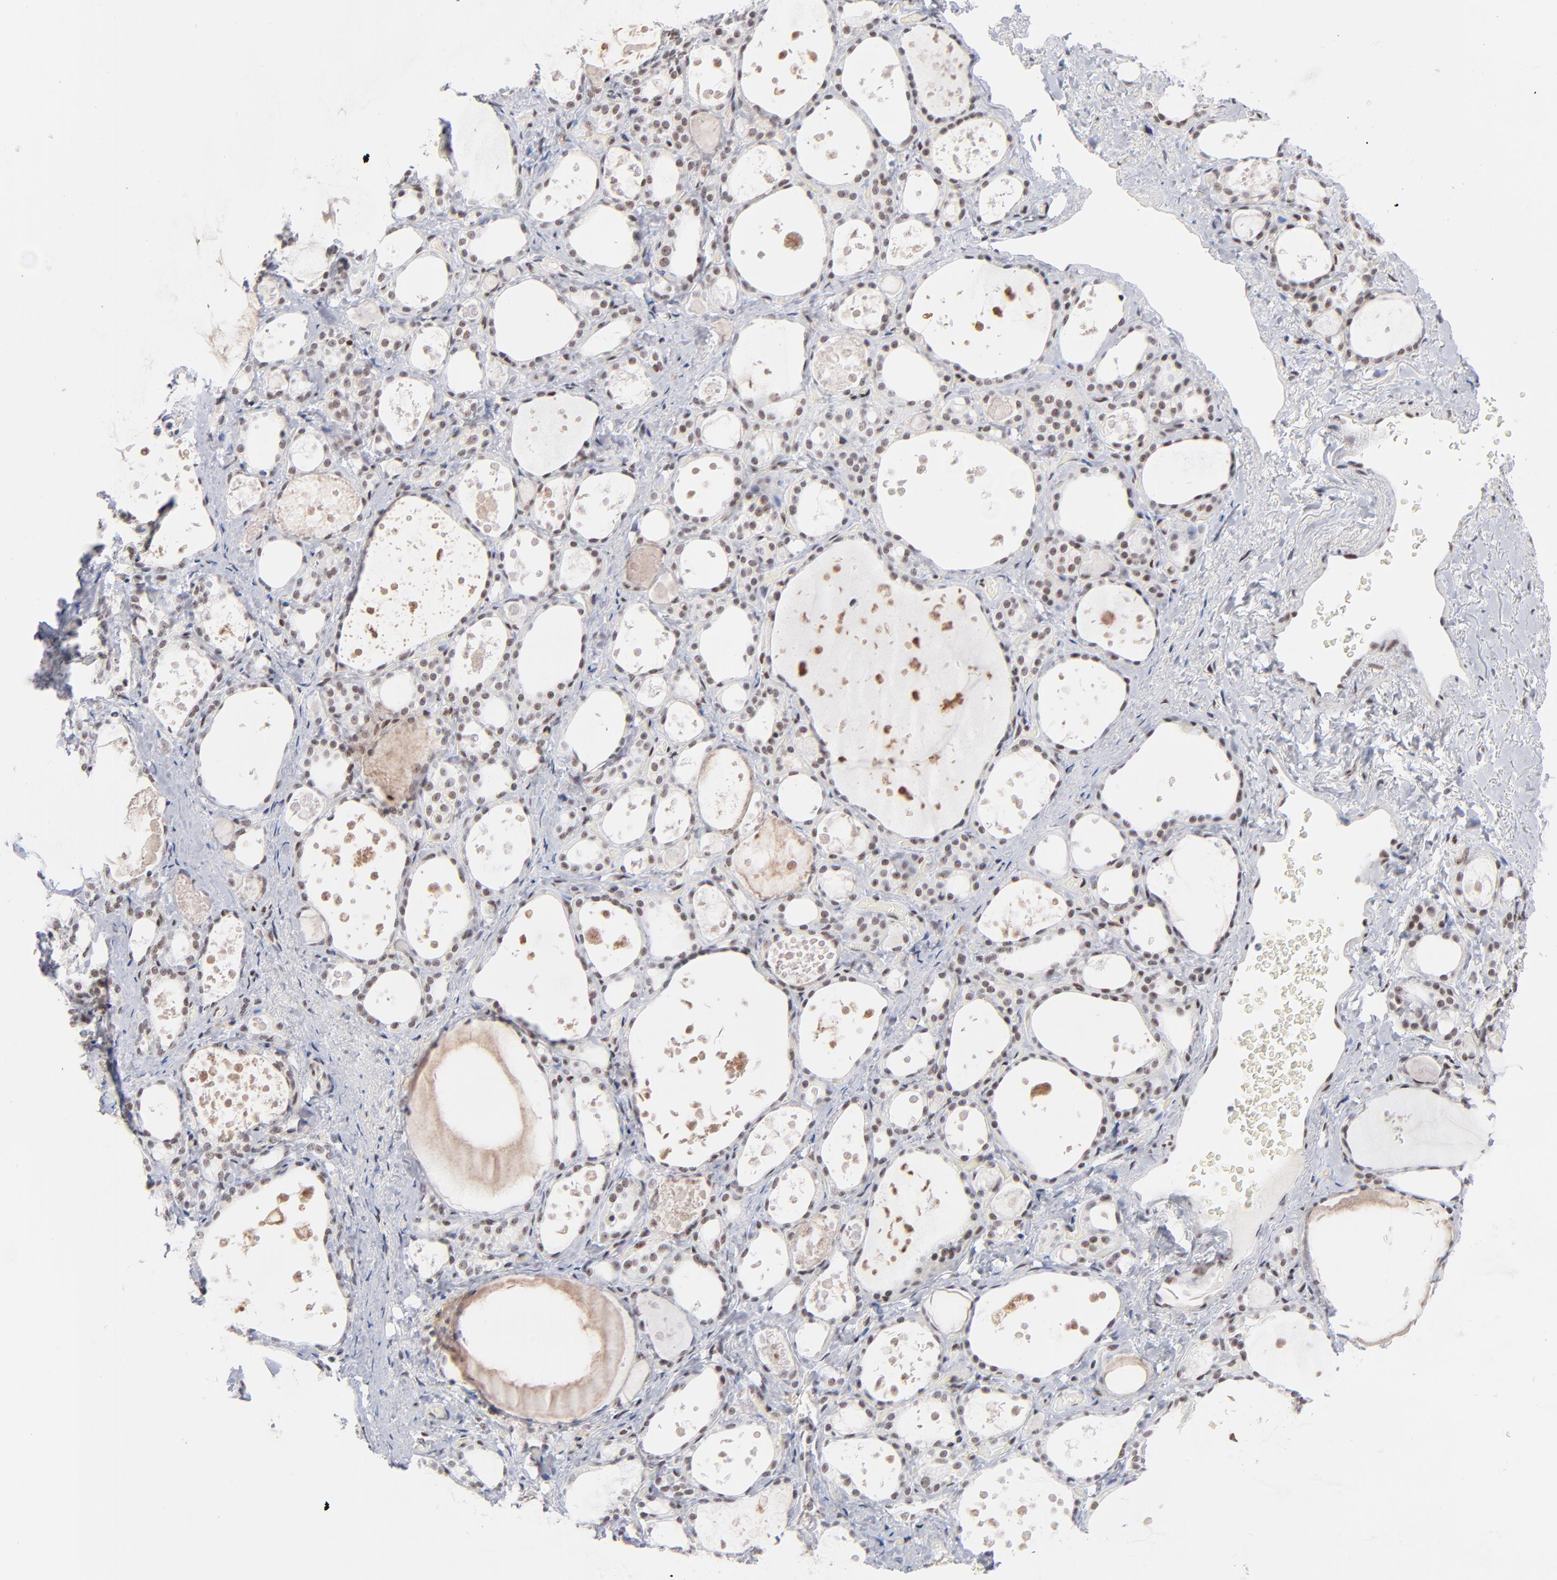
{"staining": {"intensity": "moderate", "quantity": "25%-75%", "location": "nuclear"}, "tissue": "thyroid gland", "cell_type": "Glandular cells", "image_type": "normal", "snomed": [{"axis": "morphology", "description": "Normal tissue, NOS"}, {"axis": "topography", "description": "Thyroid gland"}], "caption": "High-magnification brightfield microscopy of unremarkable thyroid gland stained with DAB (3,3'-diaminobenzidine) (brown) and counterstained with hematoxylin (blue). glandular cells exhibit moderate nuclear expression is identified in about25%-75% of cells.", "gene": "ZNF143", "patient": {"sex": "female", "age": 75}}